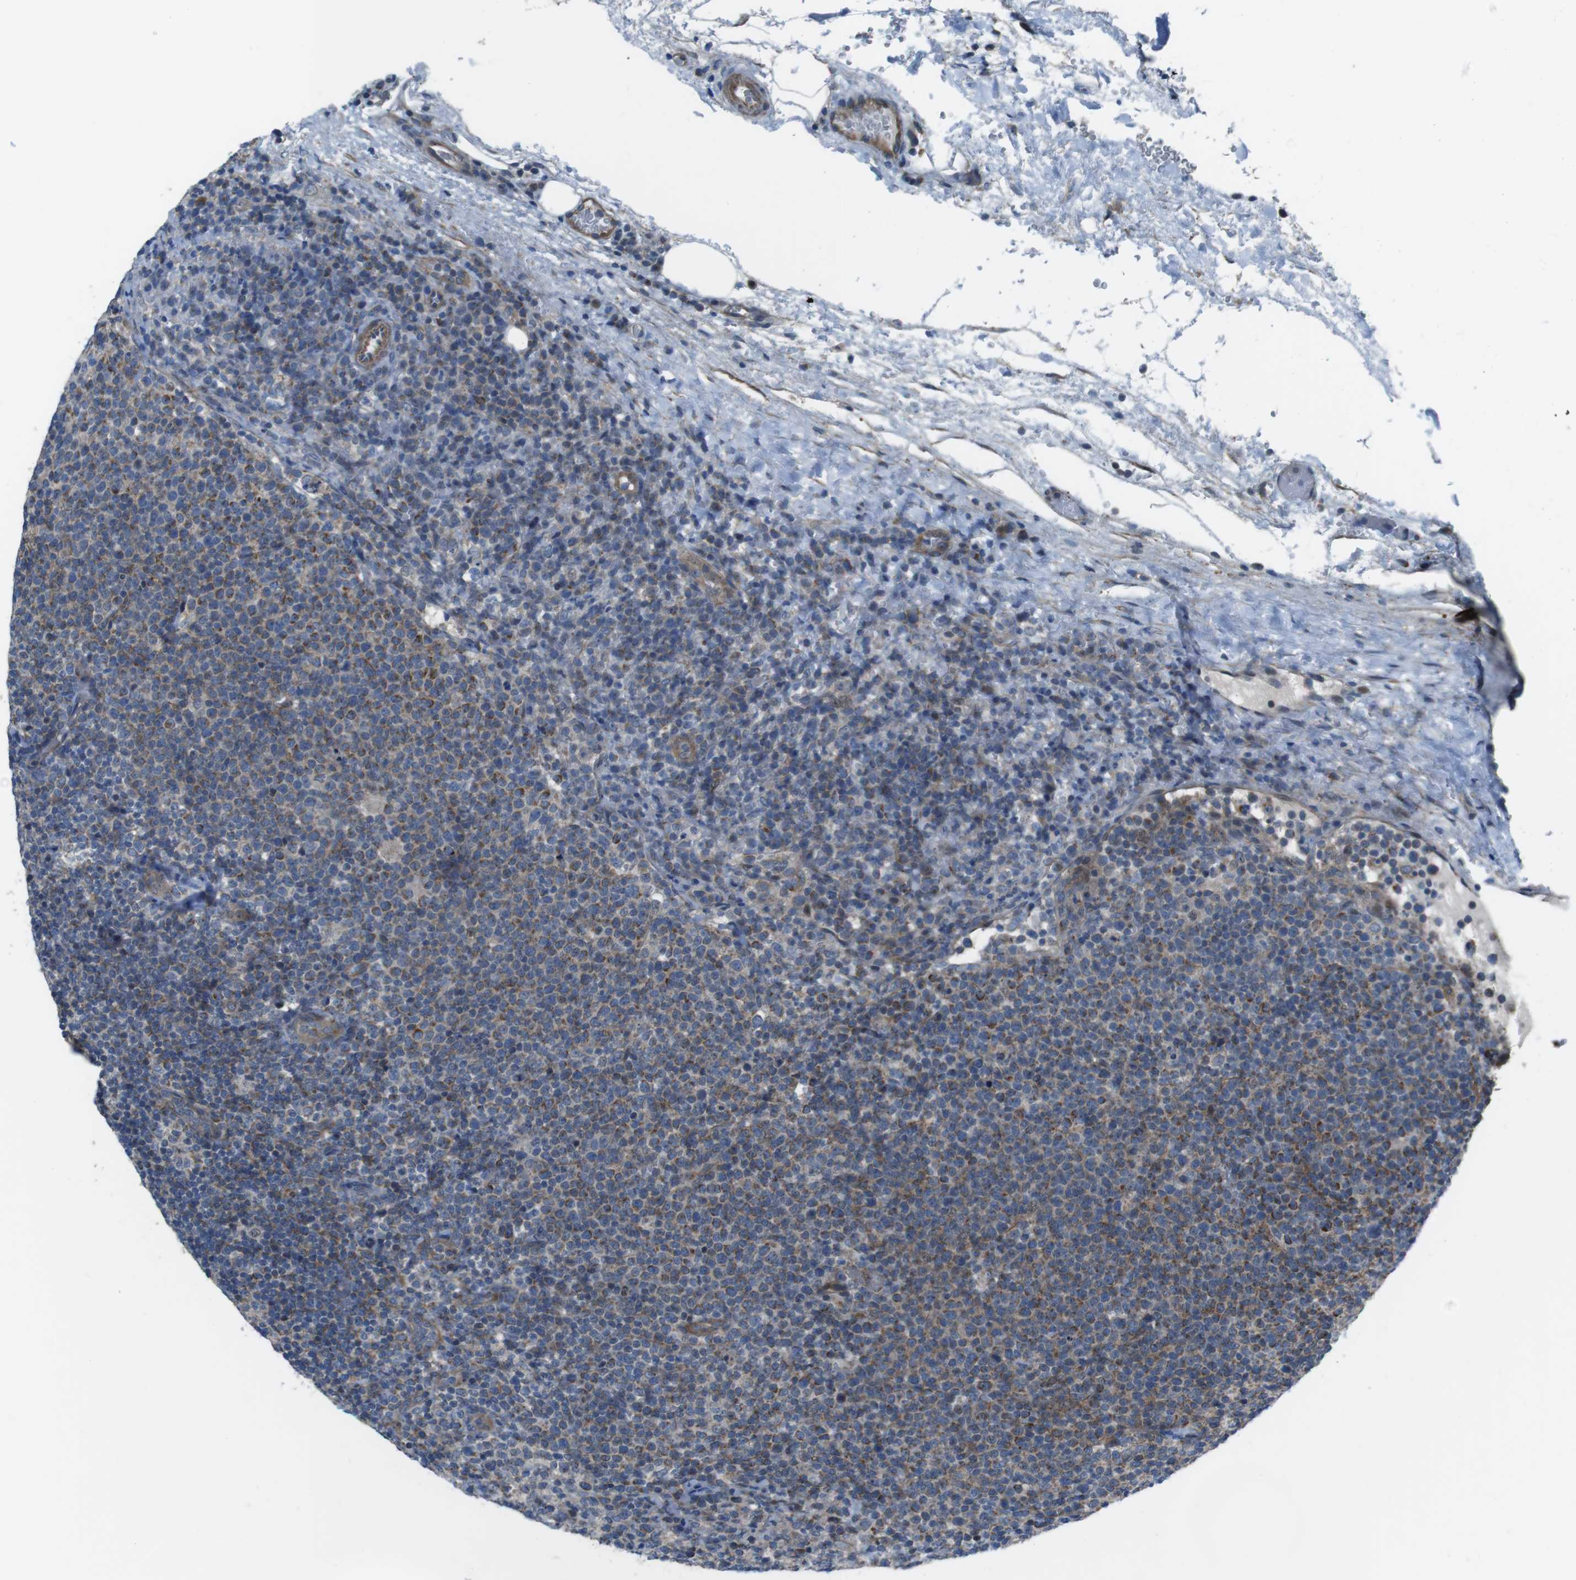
{"staining": {"intensity": "weak", "quantity": ">75%", "location": "cytoplasmic/membranous"}, "tissue": "lymphoma", "cell_type": "Tumor cells", "image_type": "cancer", "snomed": [{"axis": "morphology", "description": "Malignant lymphoma, non-Hodgkin's type, High grade"}, {"axis": "topography", "description": "Lymph node"}], "caption": "Immunohistochemical staining of lymphoma exhibits low levels of weak cytoplasmic/membranous staining in approximately >75% of tumor cells. (IHC, brightfield microscopy, high magnification).", "gene": "FAM174B", "patient": {"sex": "male", "age": 61}}